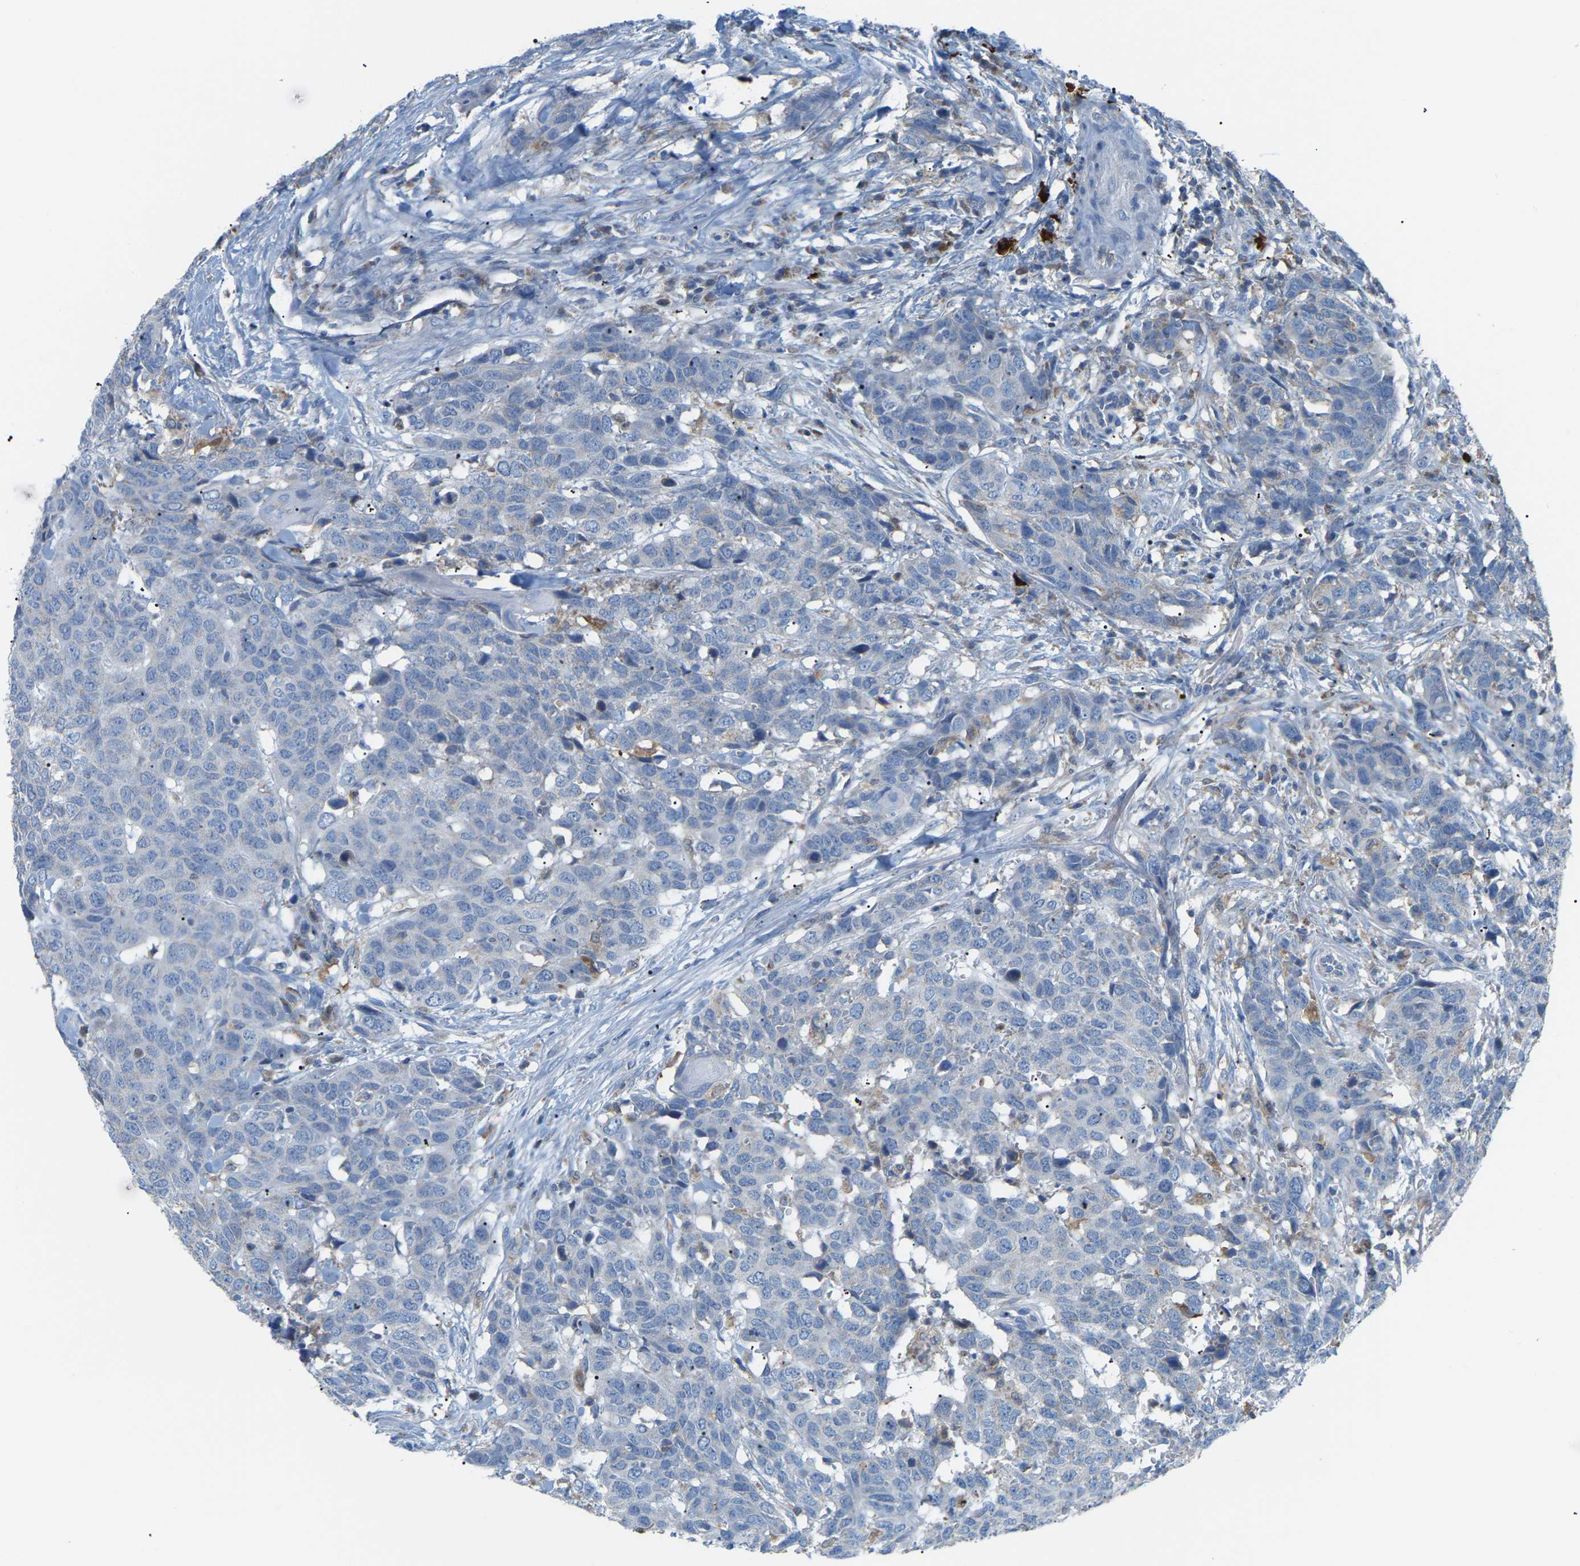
{"staining": {"intensity": "negative", "quantity": "none", "location": "none"}, "tissue": "head and neck cancer", "cell_type": "Tumor cells", "image_type": "cancer", "snomed": [{"axis": "morphology", "description": "Squamous cell carcinoma, NOS"}, {"axis": "topography", "description": "Head-Neck"}], "caption": "This image is of squamous cell carcinoma (head and neck) stained with IHC to label a protein in brown with the nuclei are counter-stained blue. There is no expression in tumor cells.", "gene": "CROT", "patient": {"sex": "male", "age": 66}}